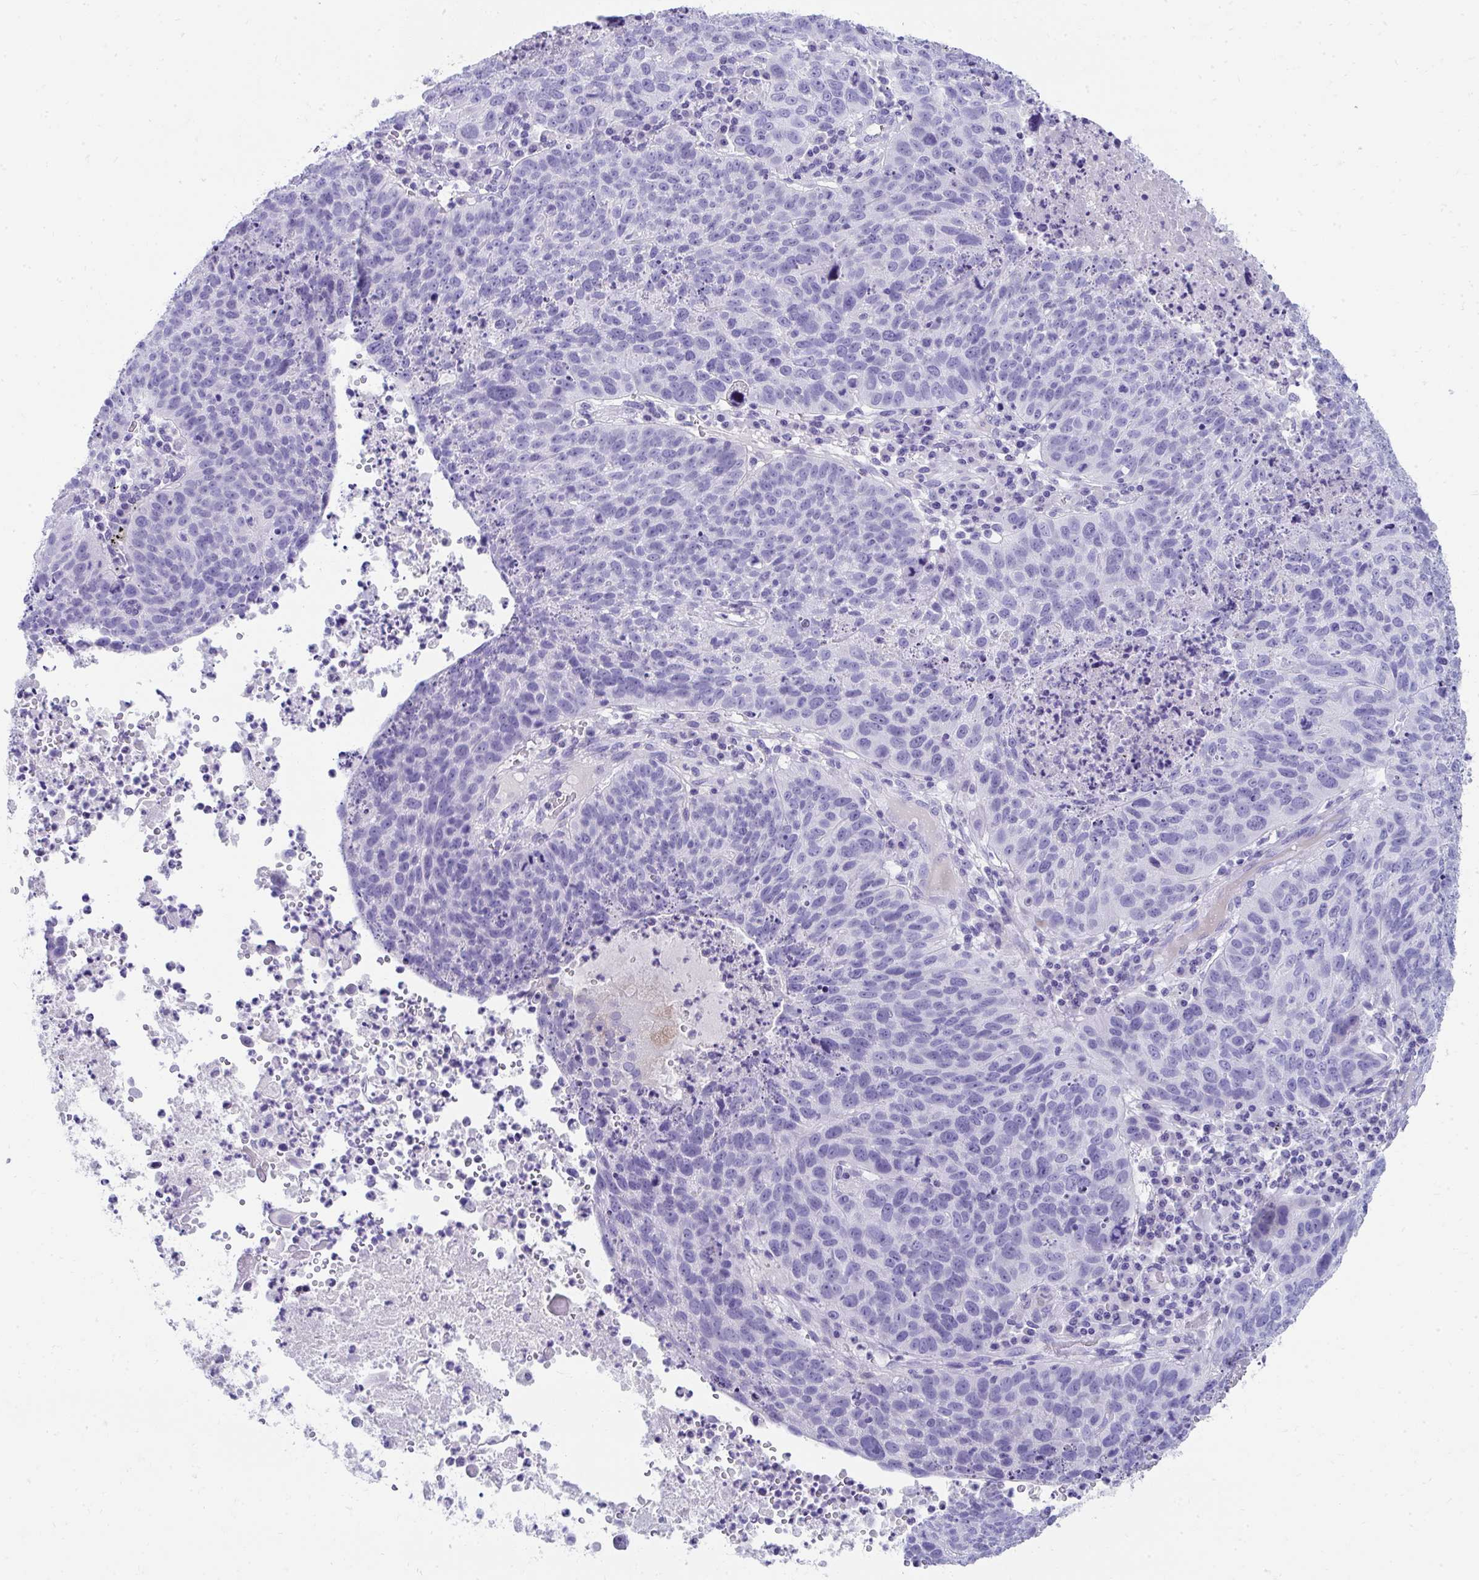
{"staining": {"intensity": "negative", "quantity": "none", "location": "none"}, "tissue": "lung cancer", "cell_type": "Tumor cells", "image_type": "cancer", "snomed": [{"axis": "morphology", "description": "Squamous cell carcinoma, NOS"}, {"axis": "topography", "description": "Lung"}], "caption": "Immunohistochemistry of human lung cancer (squamous cell carcinoma) reveals no expression in tumor cells.", "gene": "SEC14L3", "patient": {"sex": "male", "age": 63}}